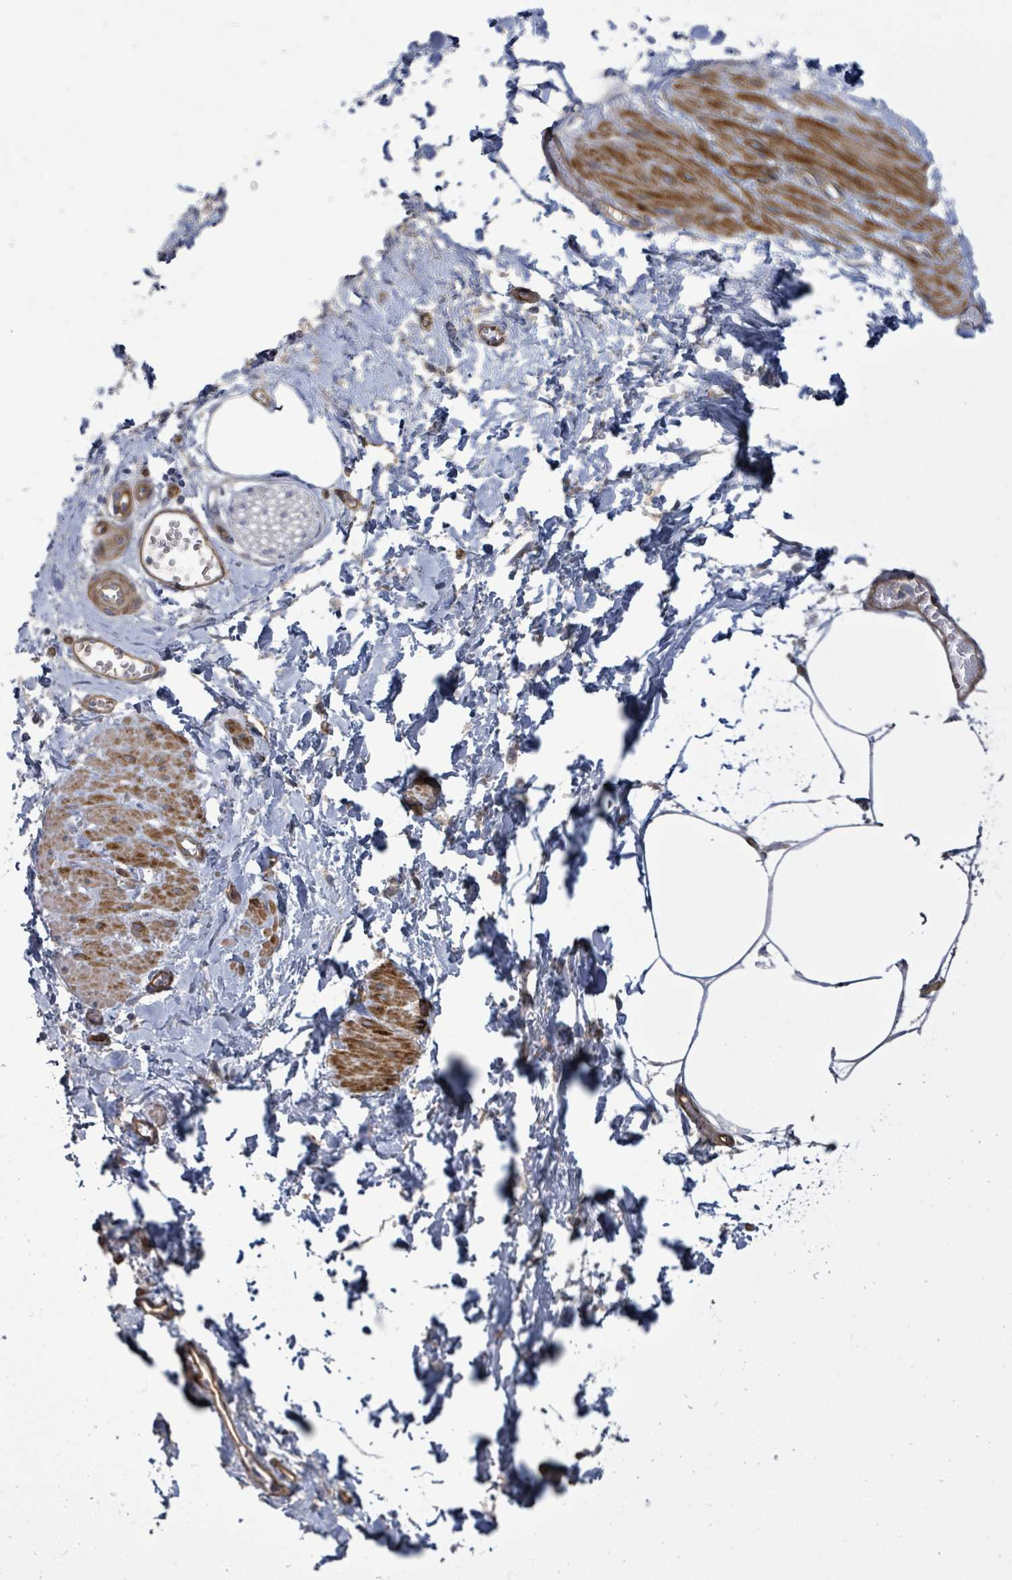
{"staining": {"intensity": "negative", "quantity": "none", "location": "none"}, "tissue": "adipose tissue", "cell_type": "Adipocytes", "image_type": "normal", "snomed": [{"axis": "morphology", "description": "Normal tissue, NOS"}, {"axis": "topography", "description": "Prostate"}, {"axis": "topography", "description": "Peripheral nerve tissue"}], "caption": "This is an IHC image of benign human adipose tissue. There is no positivity in adipocytes.", "gene": "KANK3", "patient": {"sex": "male", "age": 55}}